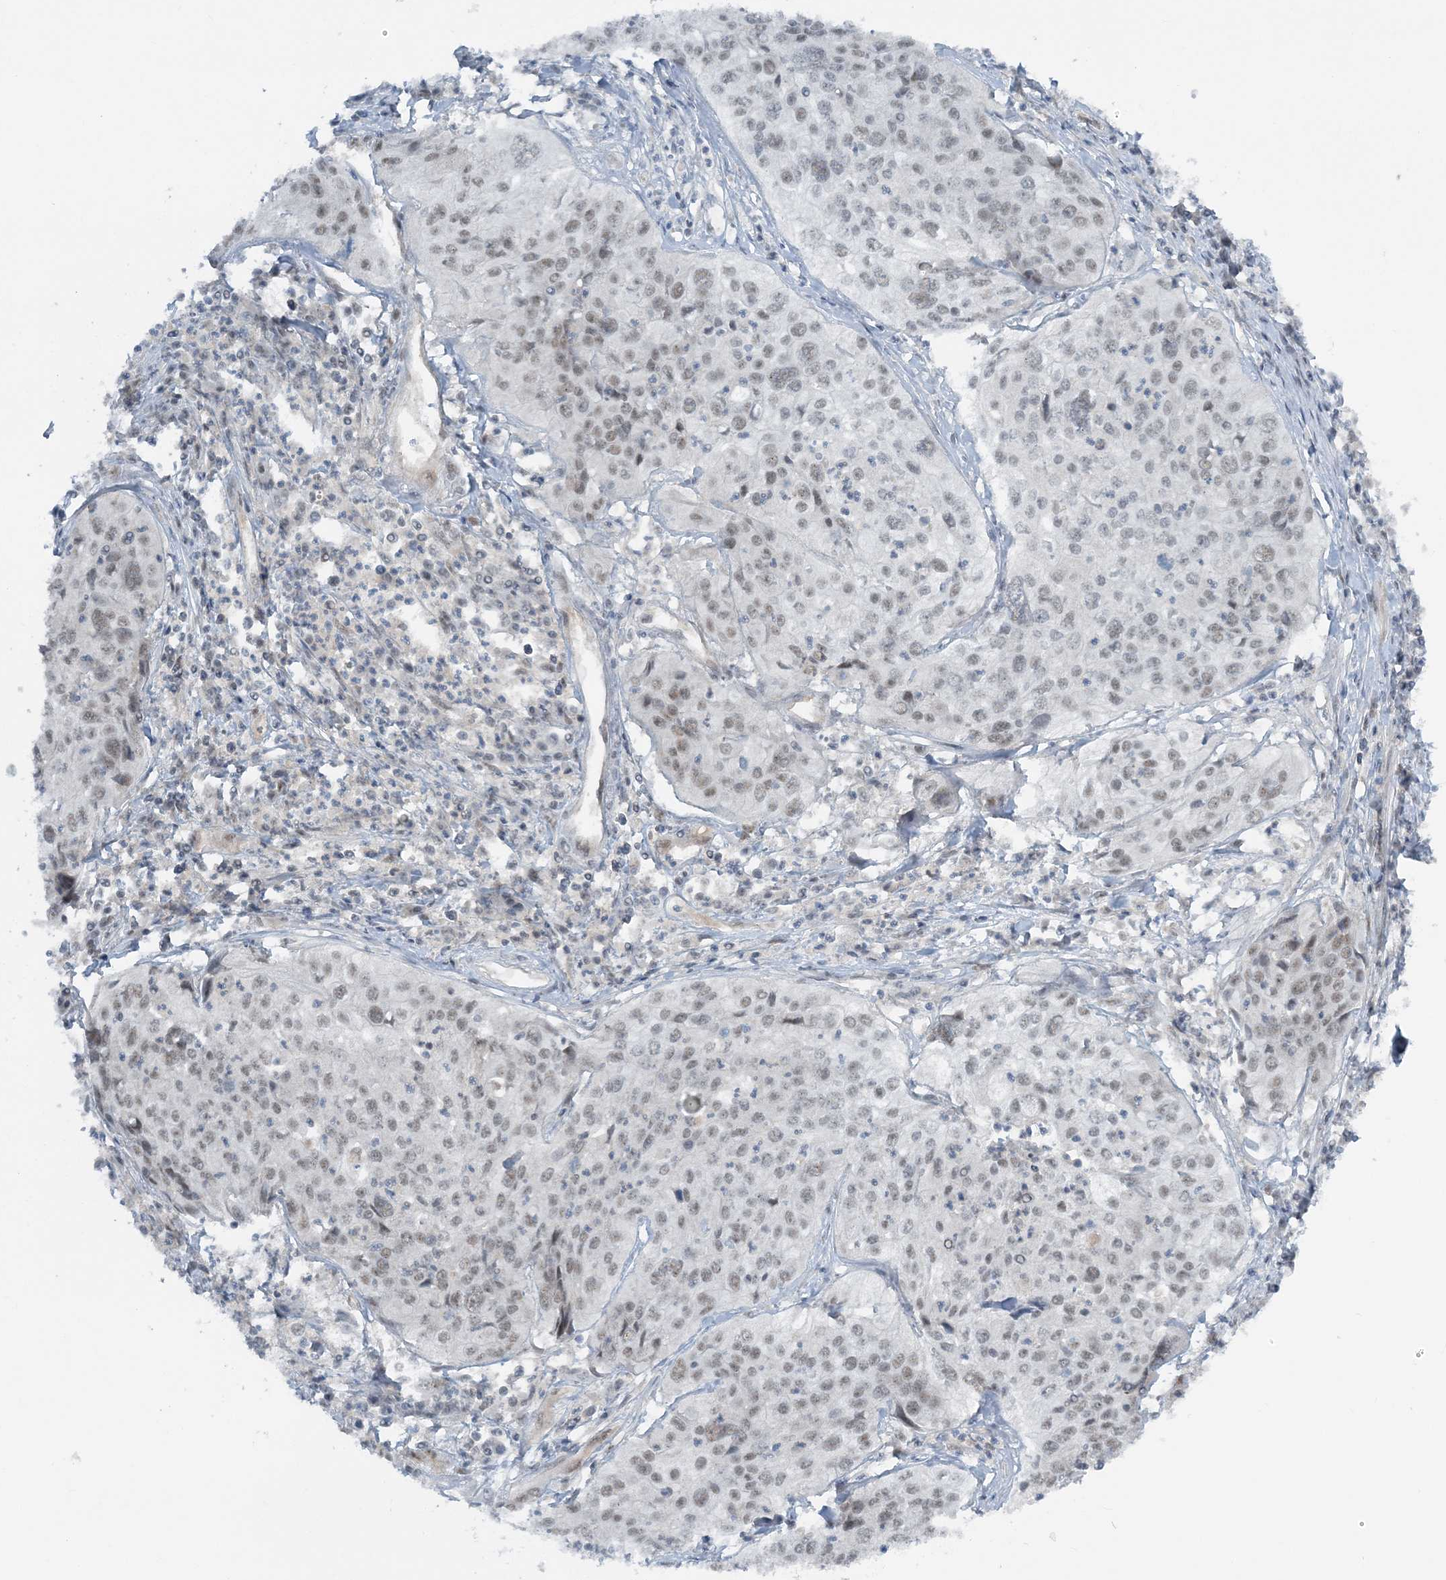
{"staining": {"intensity": "weak", "quantity": "<25%", "location": "nuclear"}, "tissue": "cervical cancer", "cell_type": "Tumor cells", "image_type": "cancer", "snomed": [{"axis": "morphology", "description": "Squamous cell carcinoma, NOS"}, {"axis": "topography", "description": "Cervix"}], "caption": "This is an immunohistochemistry micrograph of human cervical cancer. There is no positivity in tumor cells.", "gene": "ATP11A", "patient": {"sex": "female", "age": 31}}